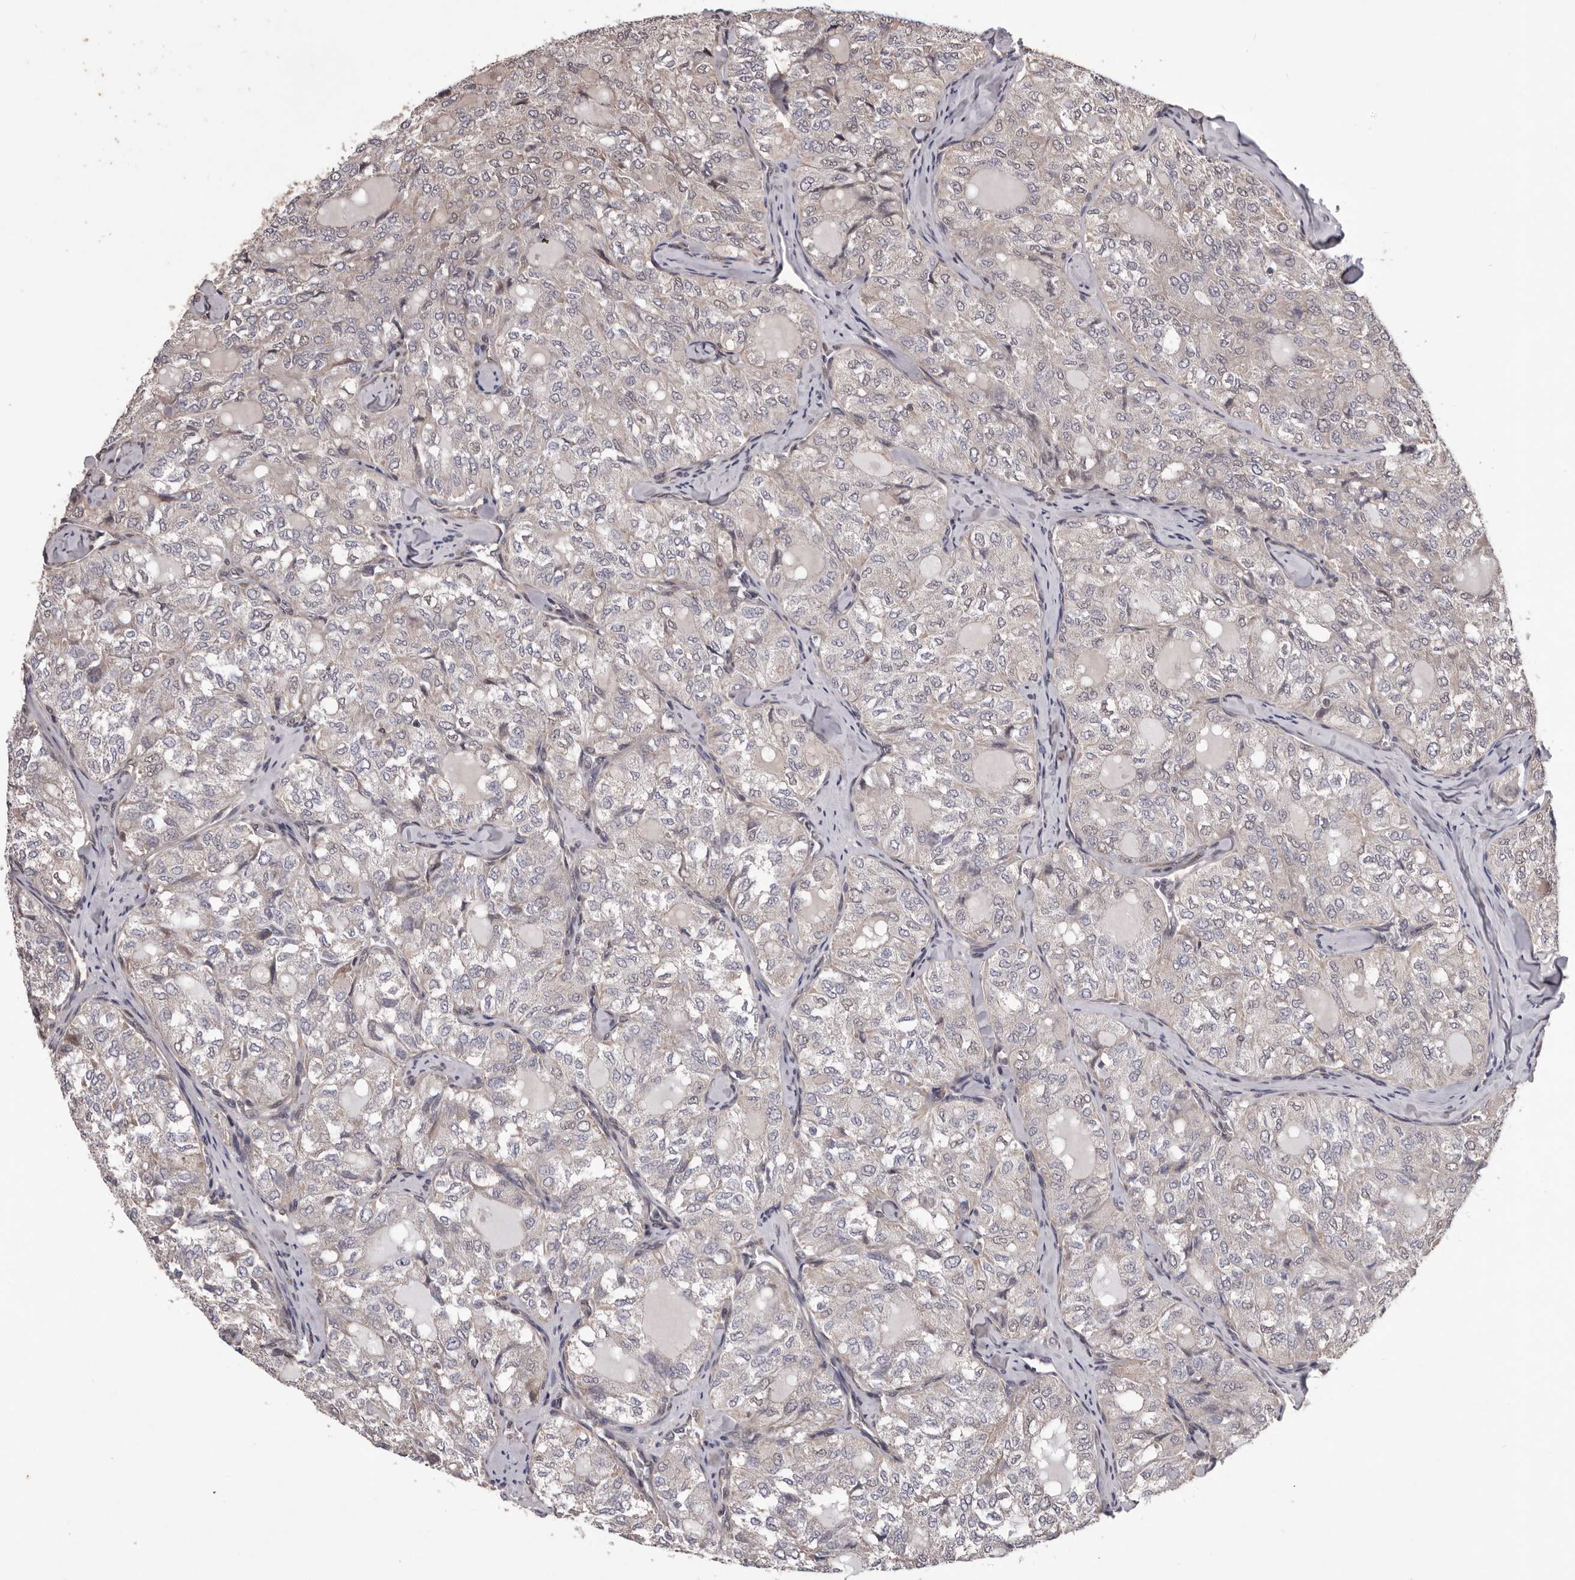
{"staining": {"intensity": "negative", "quantity": "none", "location": "none"}, "tissue": "thyroid cancer", "cell_type": "Tumor cells", "image_type": "cancer", "snomed": [{"axis": "morphology", "description": "Follicular adenoma carcinoma, NOS"}, {"axis": "topography", "description": "Thyroid gland"}], "caption": "Immunohistochemical staining of human thyroid cancer demonstrates no significant expression in tumor cells.", "gene": "CELF3", "patient": {"sex": "male", "age": 75}}